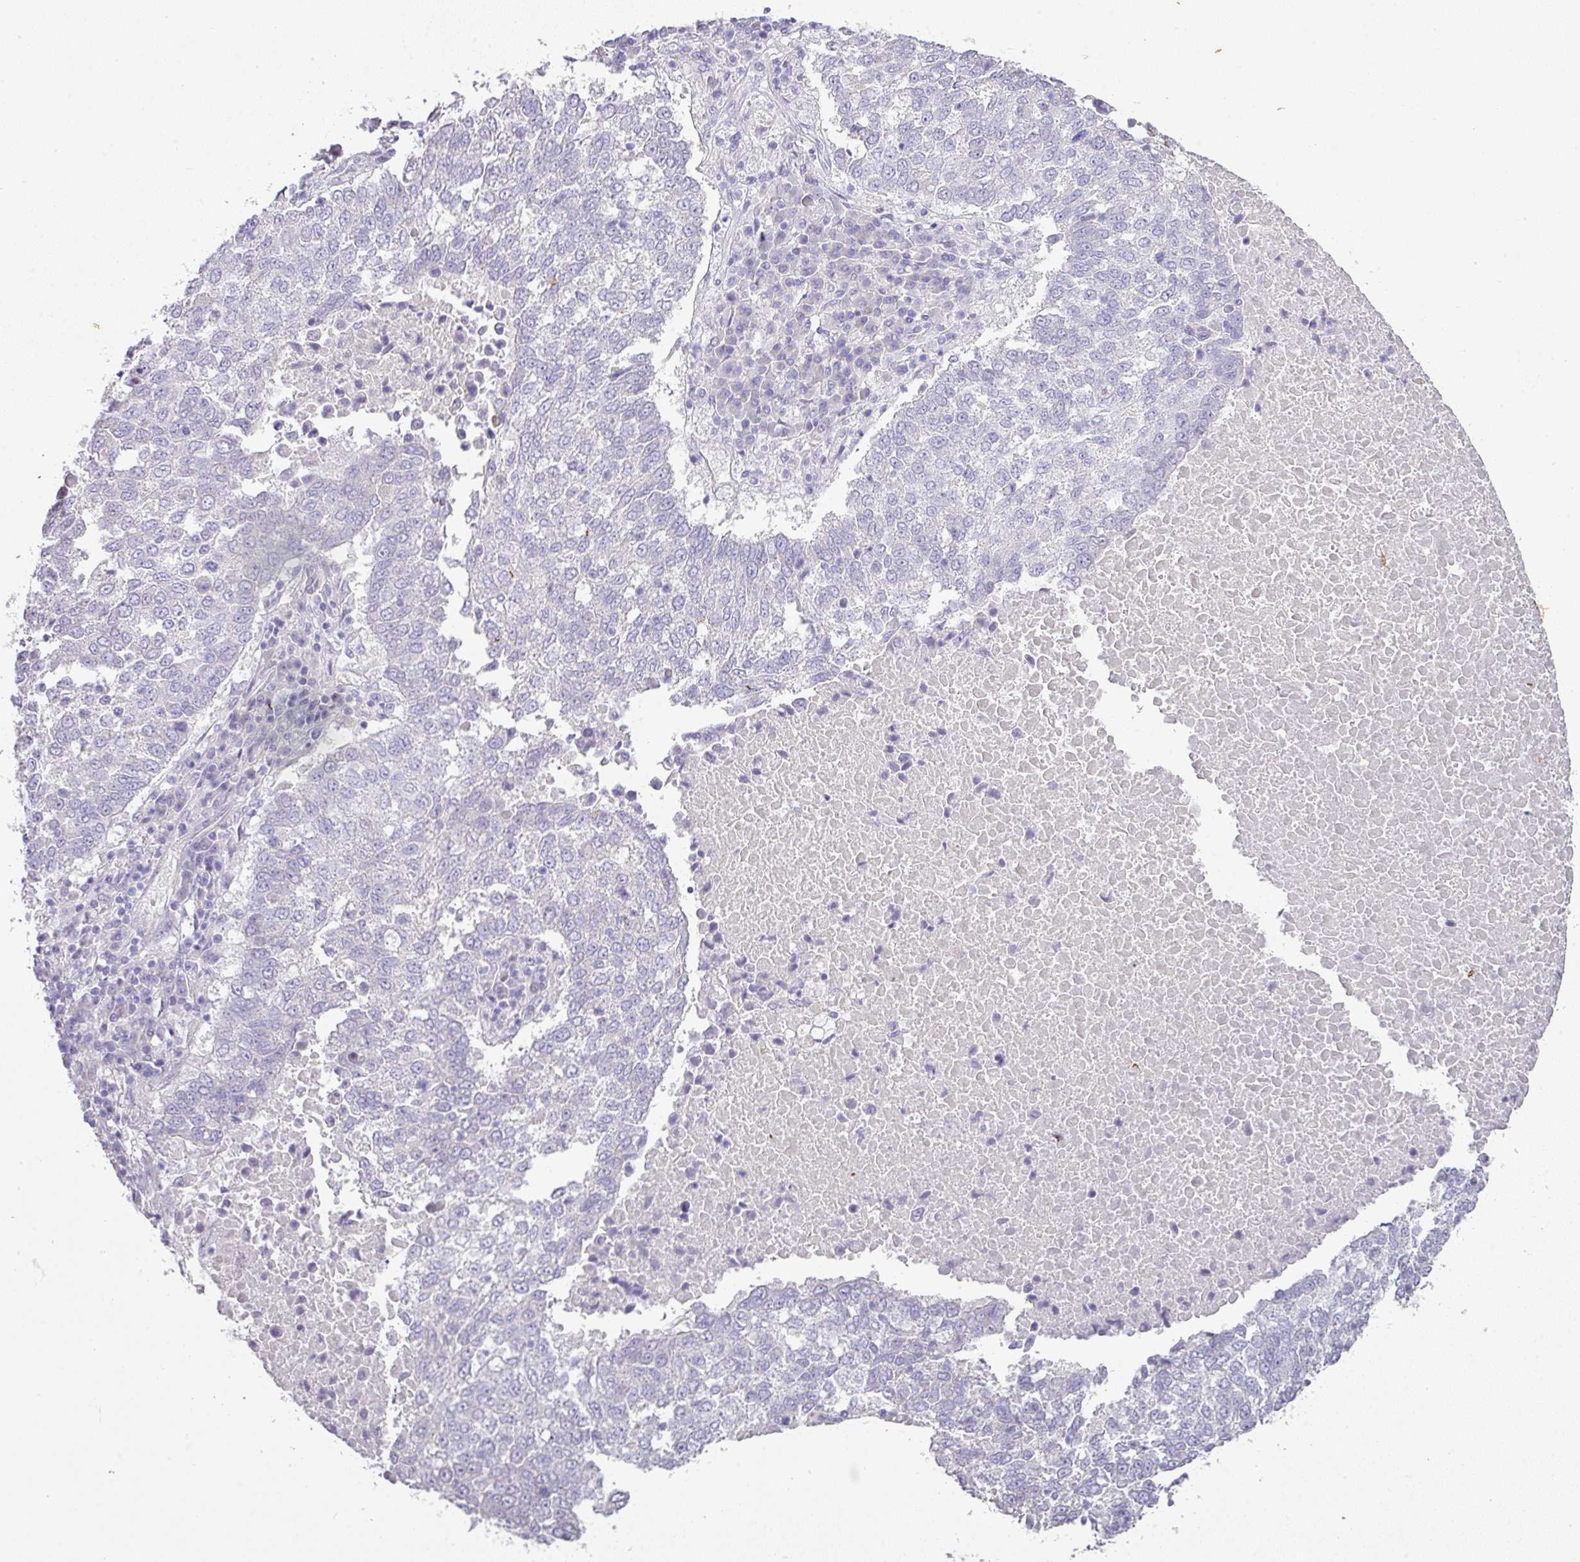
{"staining": {"intensity": "negative", "quantity": "none", "location": "none"}, "tissue": "lung cancer", "cell_type": "Tumor cells", "image_type": "cancer", "snomed": [{"axis": "morphology", "description": "Squamous cell carcinoma, NOS"}, {"axis": "topography", "description": "Lung"}], "caption": "Lung squamous cell carcinoma stained for a protein using immunohistochemistry demonstrates no positivity tumor cells.", "gene": "OR52N1", "patient": {"sex": "male", "age": 73}}